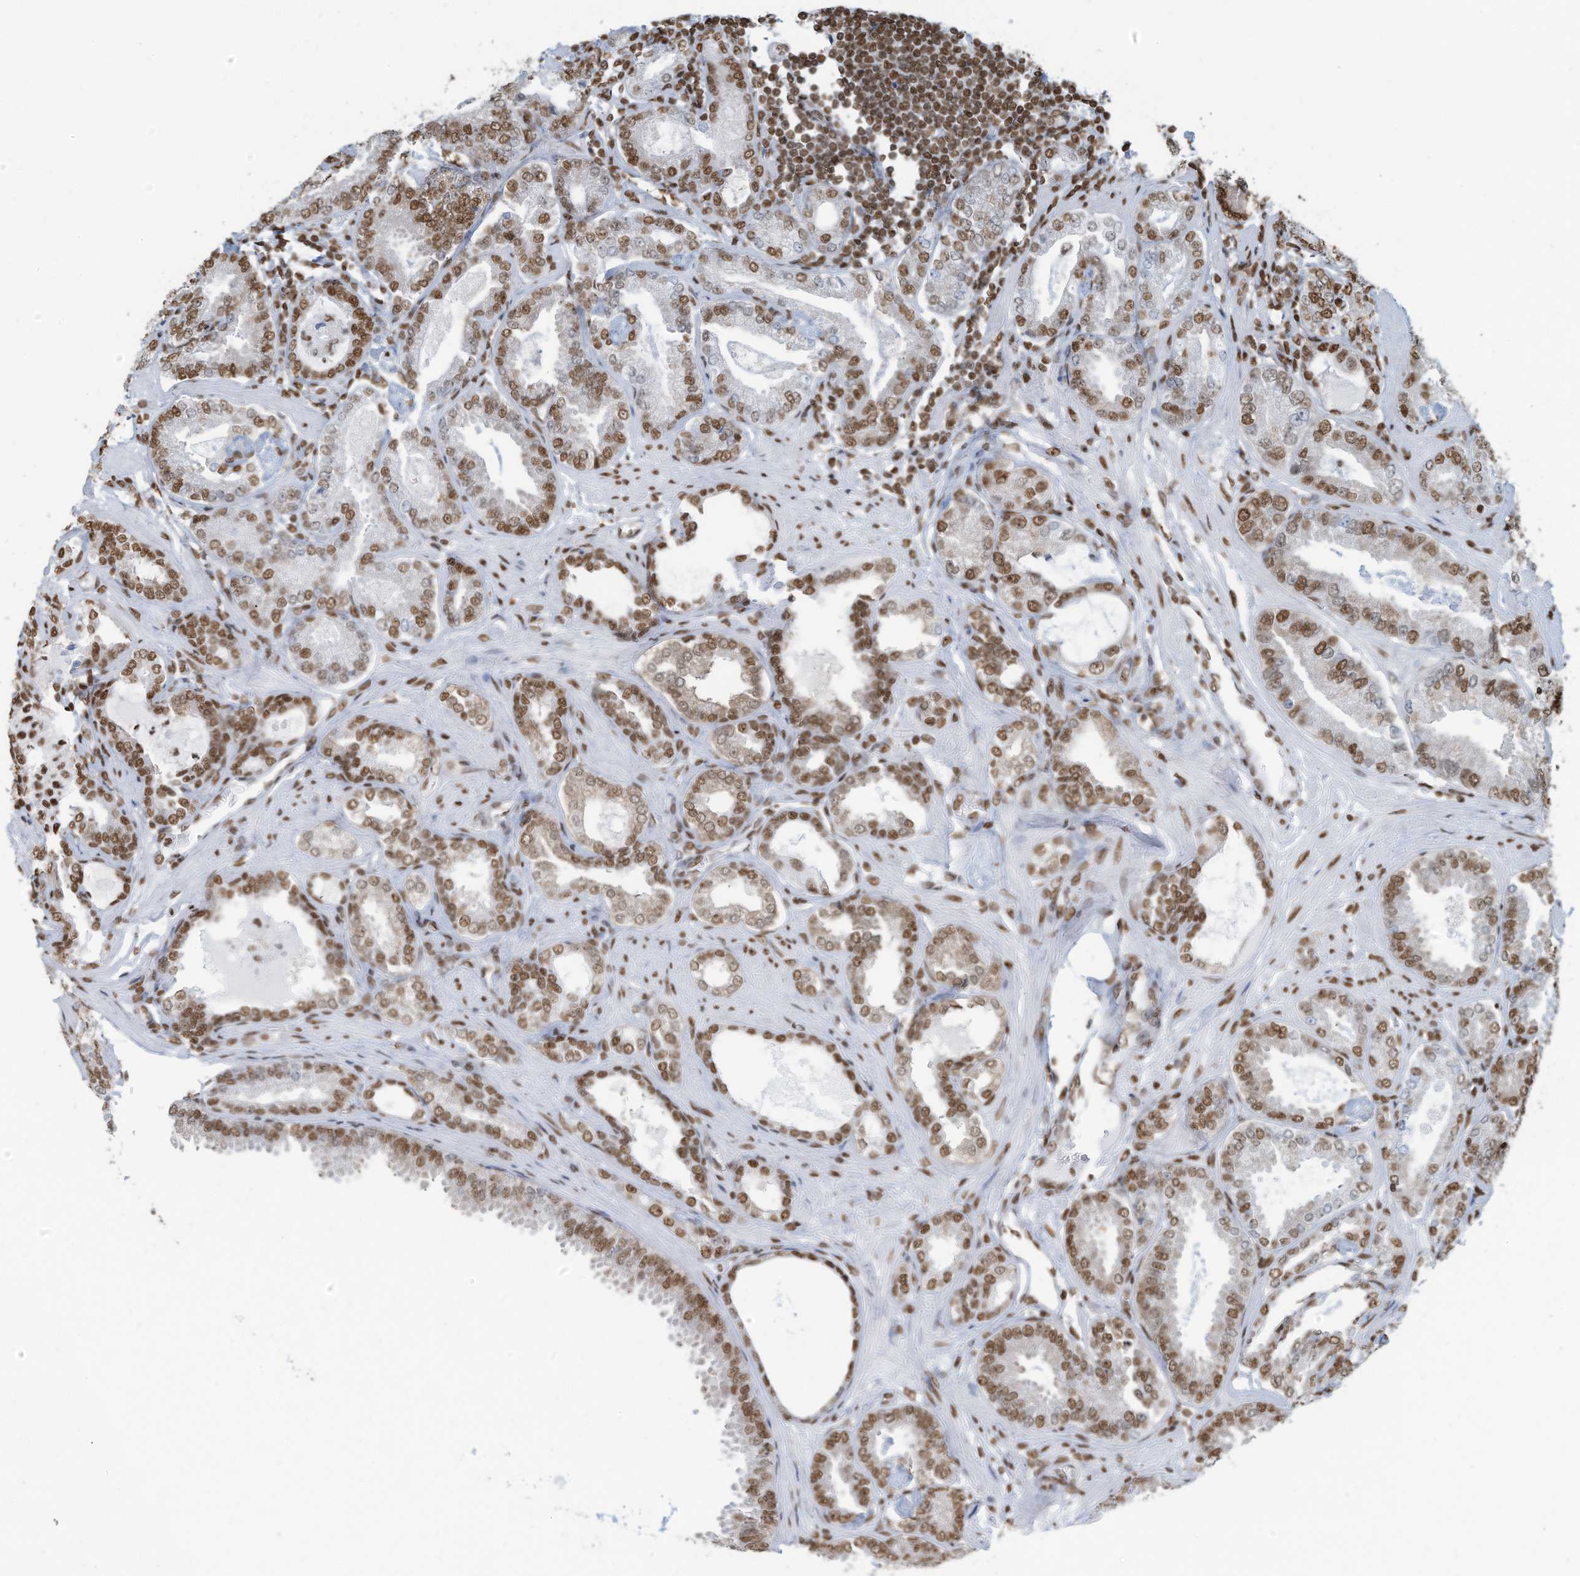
{"staining": {"intensity": "strong", "quantity": ">75%", "location": "nuclear"}, "tissue": "prostate cancer", "cell_type": "Tumor cells", "image_type": "cancer", "snomed": [{"axis": "morphology", "description": "Adenocarcinoma, Low grade"}, {"axis": "topography", "description": "Prostate"}], "caption": "Human low-grade adenocarcinoma (prostate) stained for a protein (brown) exhibits strong nuclear positive positivity in approximately >75% of tumor cells.", "gene": "SARNP", "patient": {"sex": "male", "age": 71}}